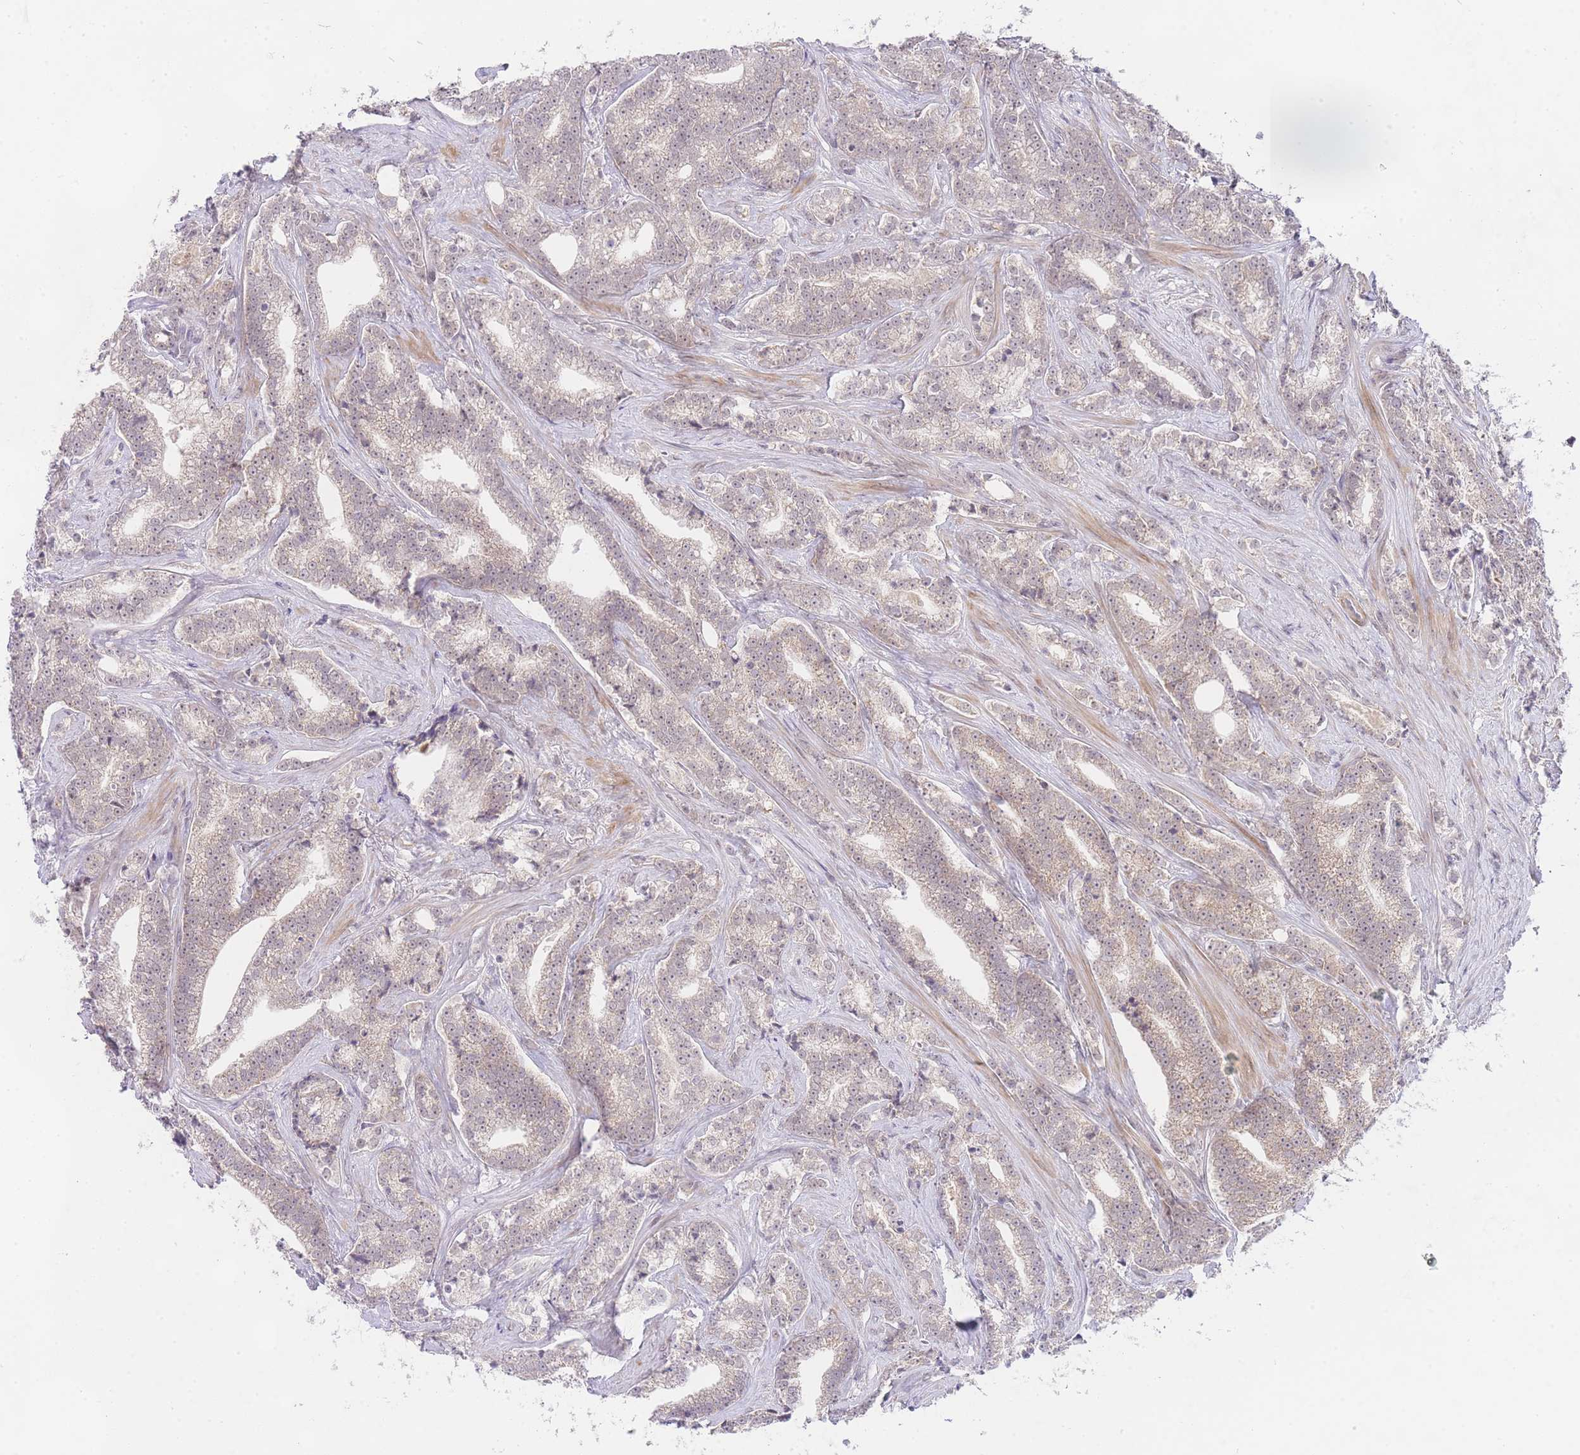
{"staining": {"intensity": "negative", "quantity": "none", "location": "none"}, "tissue": "prostate cancer", "cell_type": "Tumor cells", "image_type": "cancer", "snomed": [{"axis": "morphology", "description": "Adenocarcinoma, High grade"}, {"axis": "topography", "description": "Prostate"}], "caption": "Histopathology image shows no protein expression in tumor cells of prostate adenocarcinoma (high-grade) tissue.", "gene": "SLC25A33", "patient": {"sex": "male", "age": 67}}